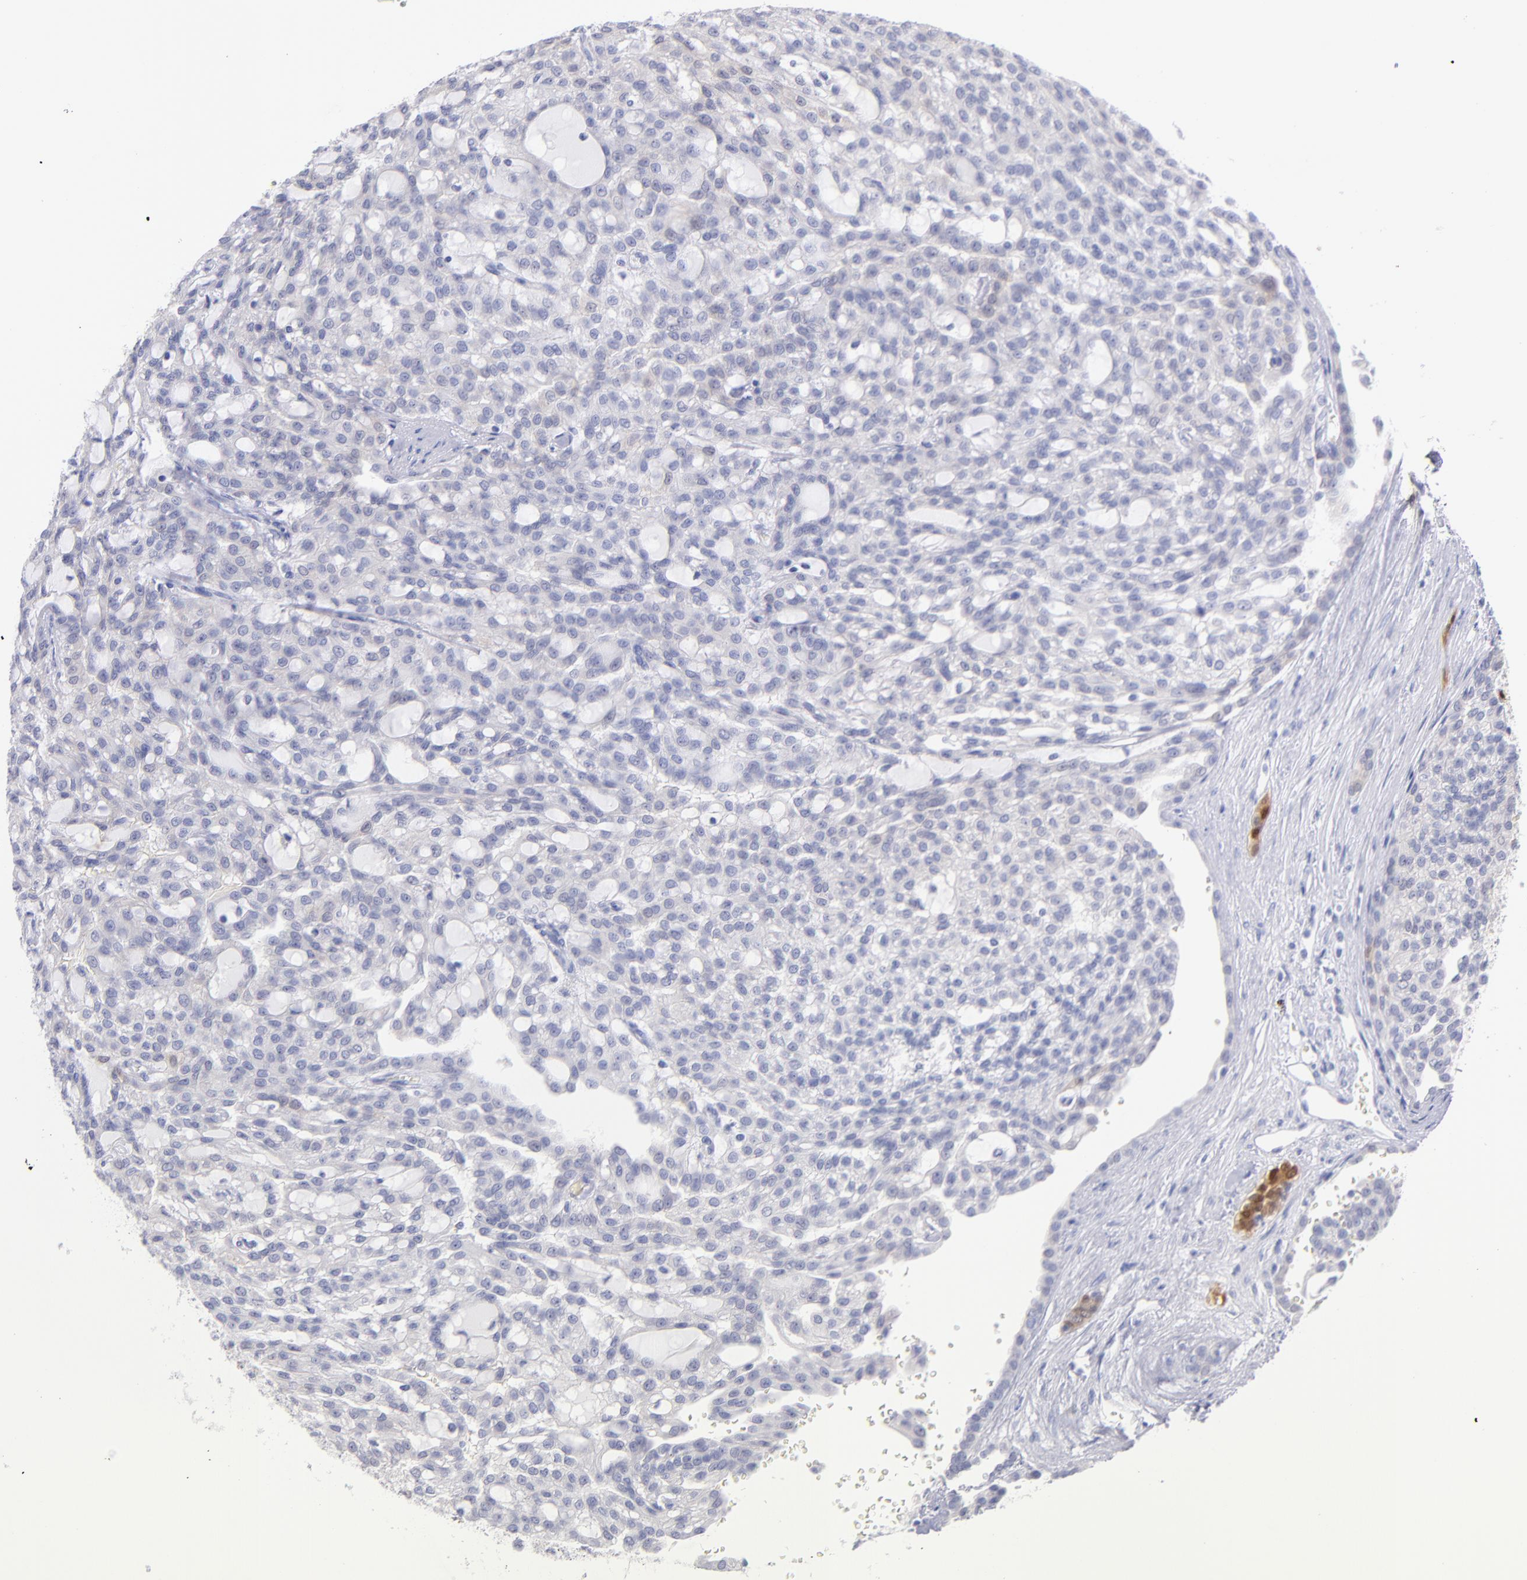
{"staining": {"intensity": "negative", "quantity": "none", "location": "none"}, "tissue": "renal cancer", "cell_type": "Tumor cells", "image_type": "cancer", "snomed": [{"axis": "morphology", "description": "Adenocarcinoma, NOS"}, {"axis": "topography", "description": "Kidney"}], "caption": "This is a micrograph of immunohistochemistry (IHC) staining of renal cancer (adenocarcinoma), which shows no positivity in tumor cells. (DAB immunohistochemistry (IHC) with hematoxylin counter stain).", "gene": "SCGN", "patient": {"sex": "male", "age": 63}}